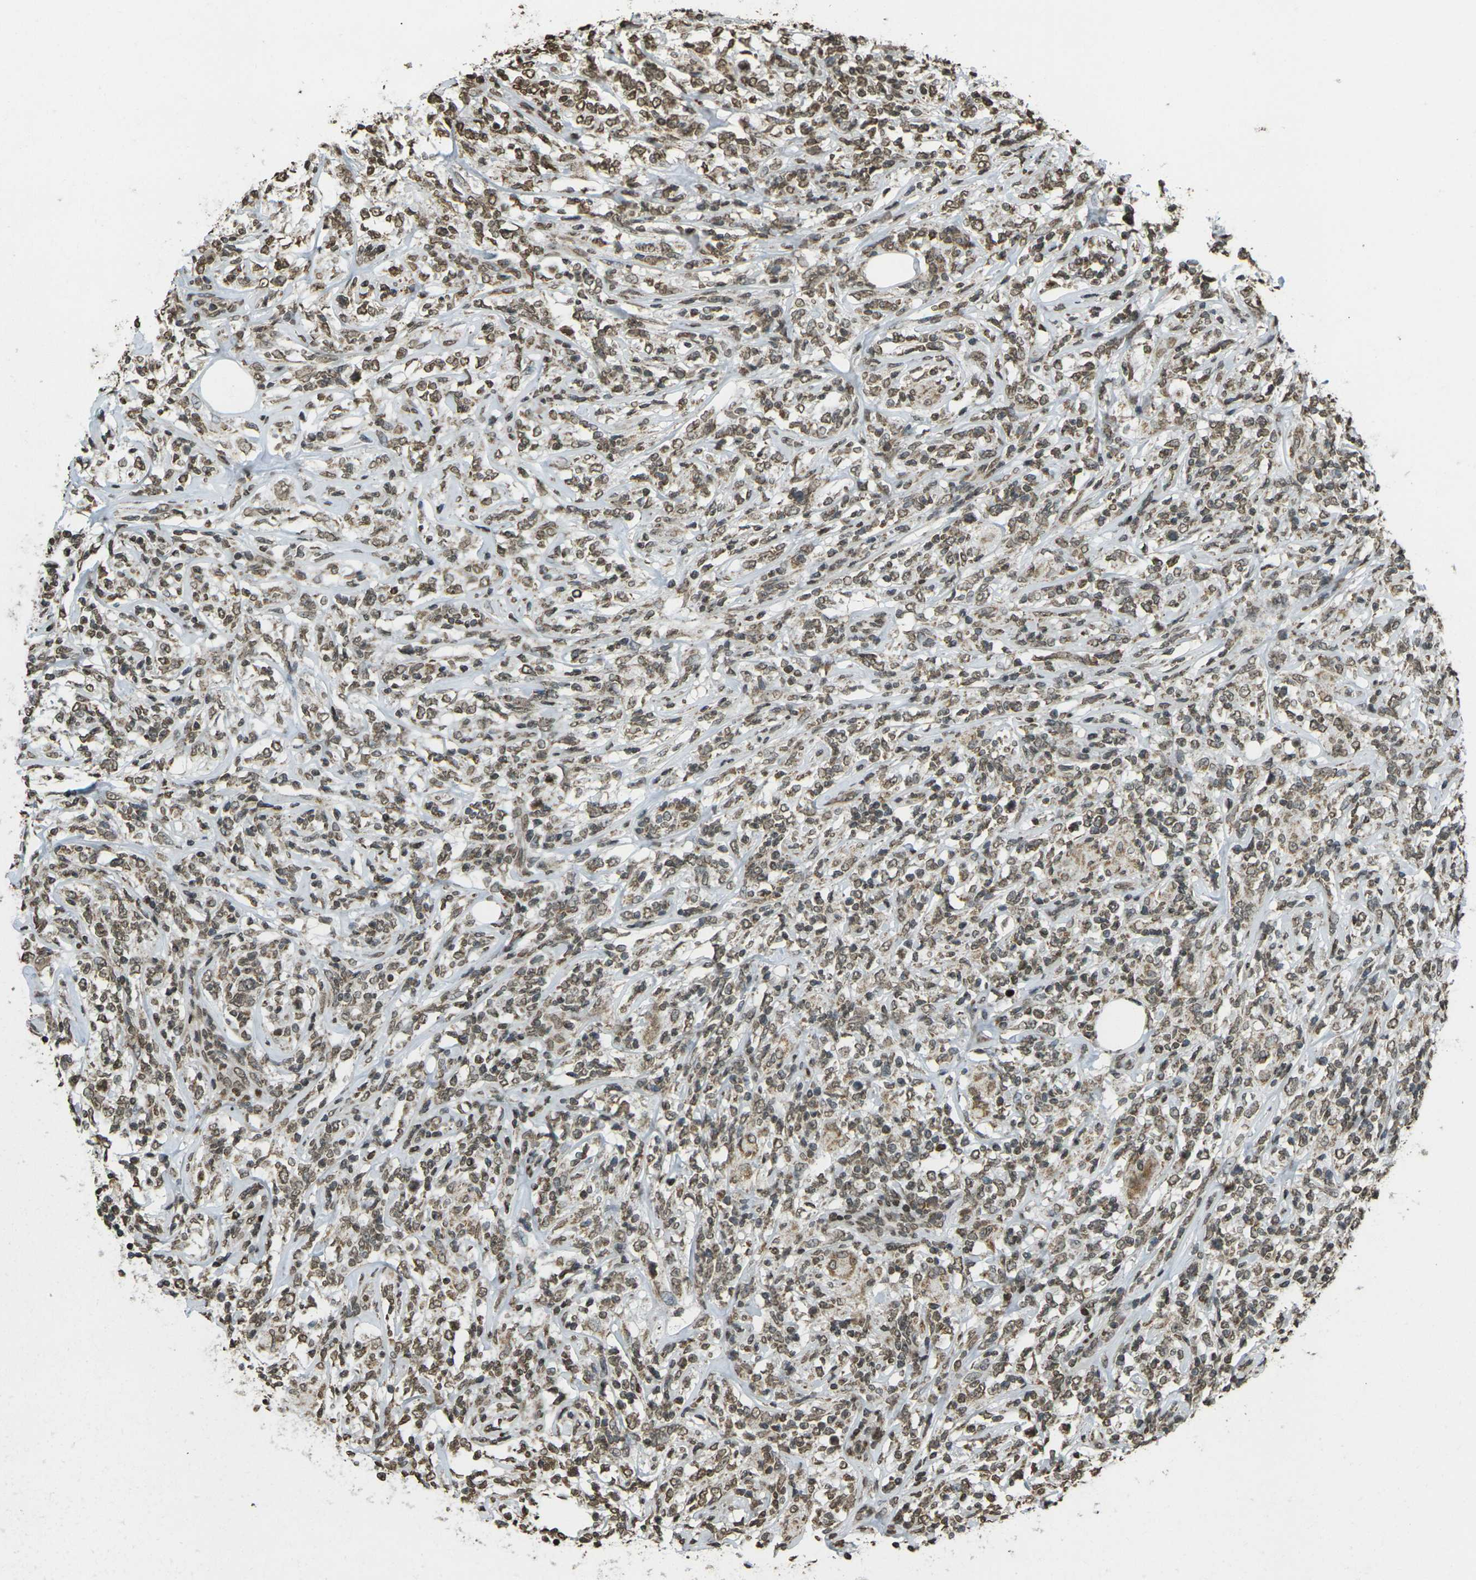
{"staining": {"intensity": "moderate", "quantity": ">75%", "location": "nuclear"}, "tissue": "lymphoma", "cell_type": "Tumor cells", "image_type": "cancer", "snomed": [{"axis": "morphology", "description": "Malignant lymphoma, non-Hodgkin's type, High grade"}, {"axis": "topography", "description": "Lymph node"}], "caption": "High-magnification brightfield microscopy of lymphoma stained with DAB (3,3'-diaminobenzidine) (brown) and counterstained with hematoxylin (blue). tumor cells exhibit moderate nuclear positivity is appreciated in approximately>75% of cells. The protein is shown in brown color, while the nuclei are stained blue.", "gene": "NEUROG2", "patient": {"sex": "female", "age": 84}}